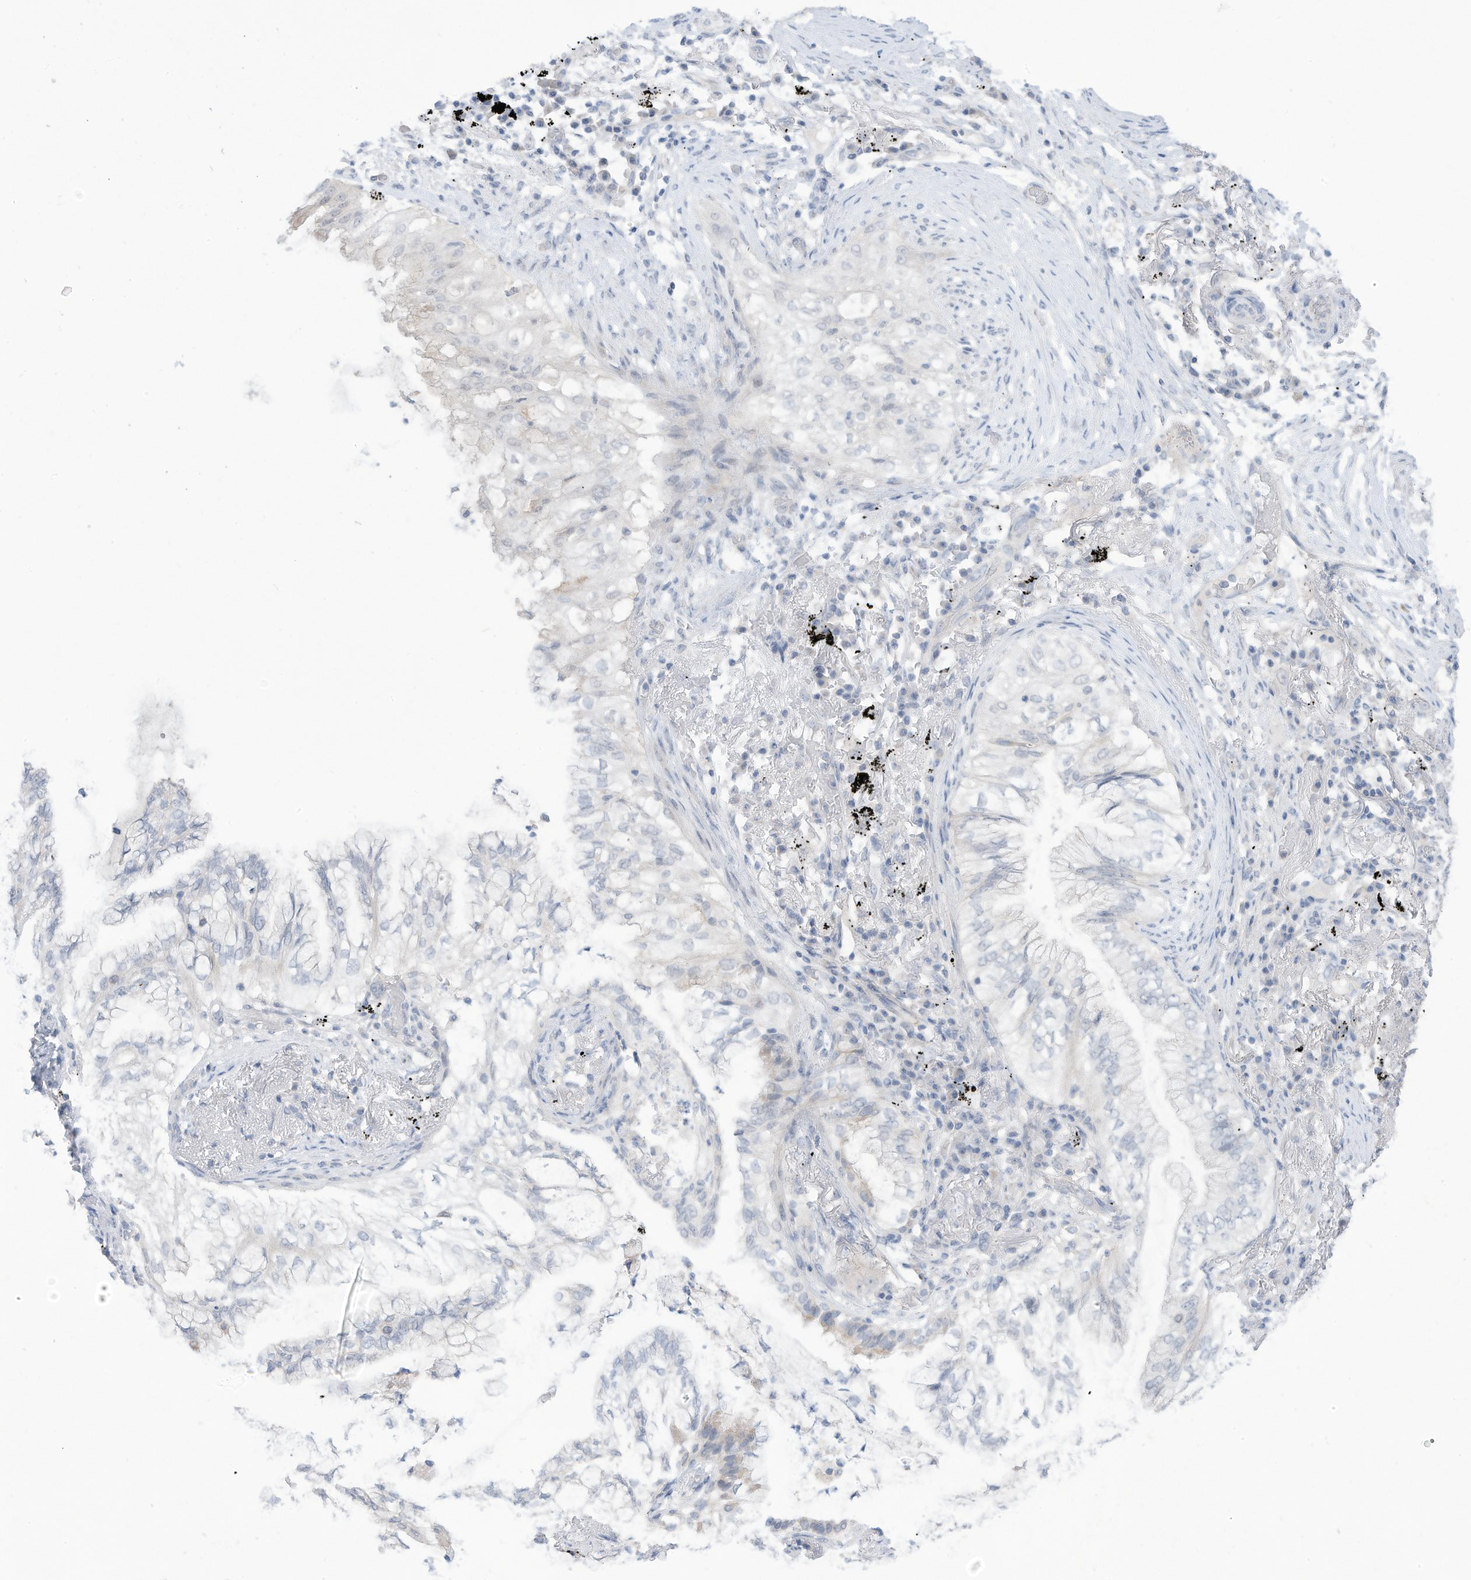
{"staining": {"intensity": "negative", "quantity": "none", "location": "none"}, "tissue": "lung cancer", "cell_type": "Tumor cells", "image_type": "cancer", "snomed": [{"axis": "morphology", "description": "Adenocarcinoma, NOS"}, {"axis": "topography", "description": "Lung"}], "caption": "Tumor cells are negative for protein expression in human lung adenocarcinoma.", "gene": "OGT", "patient": {"sex": "female", "age": 70}}